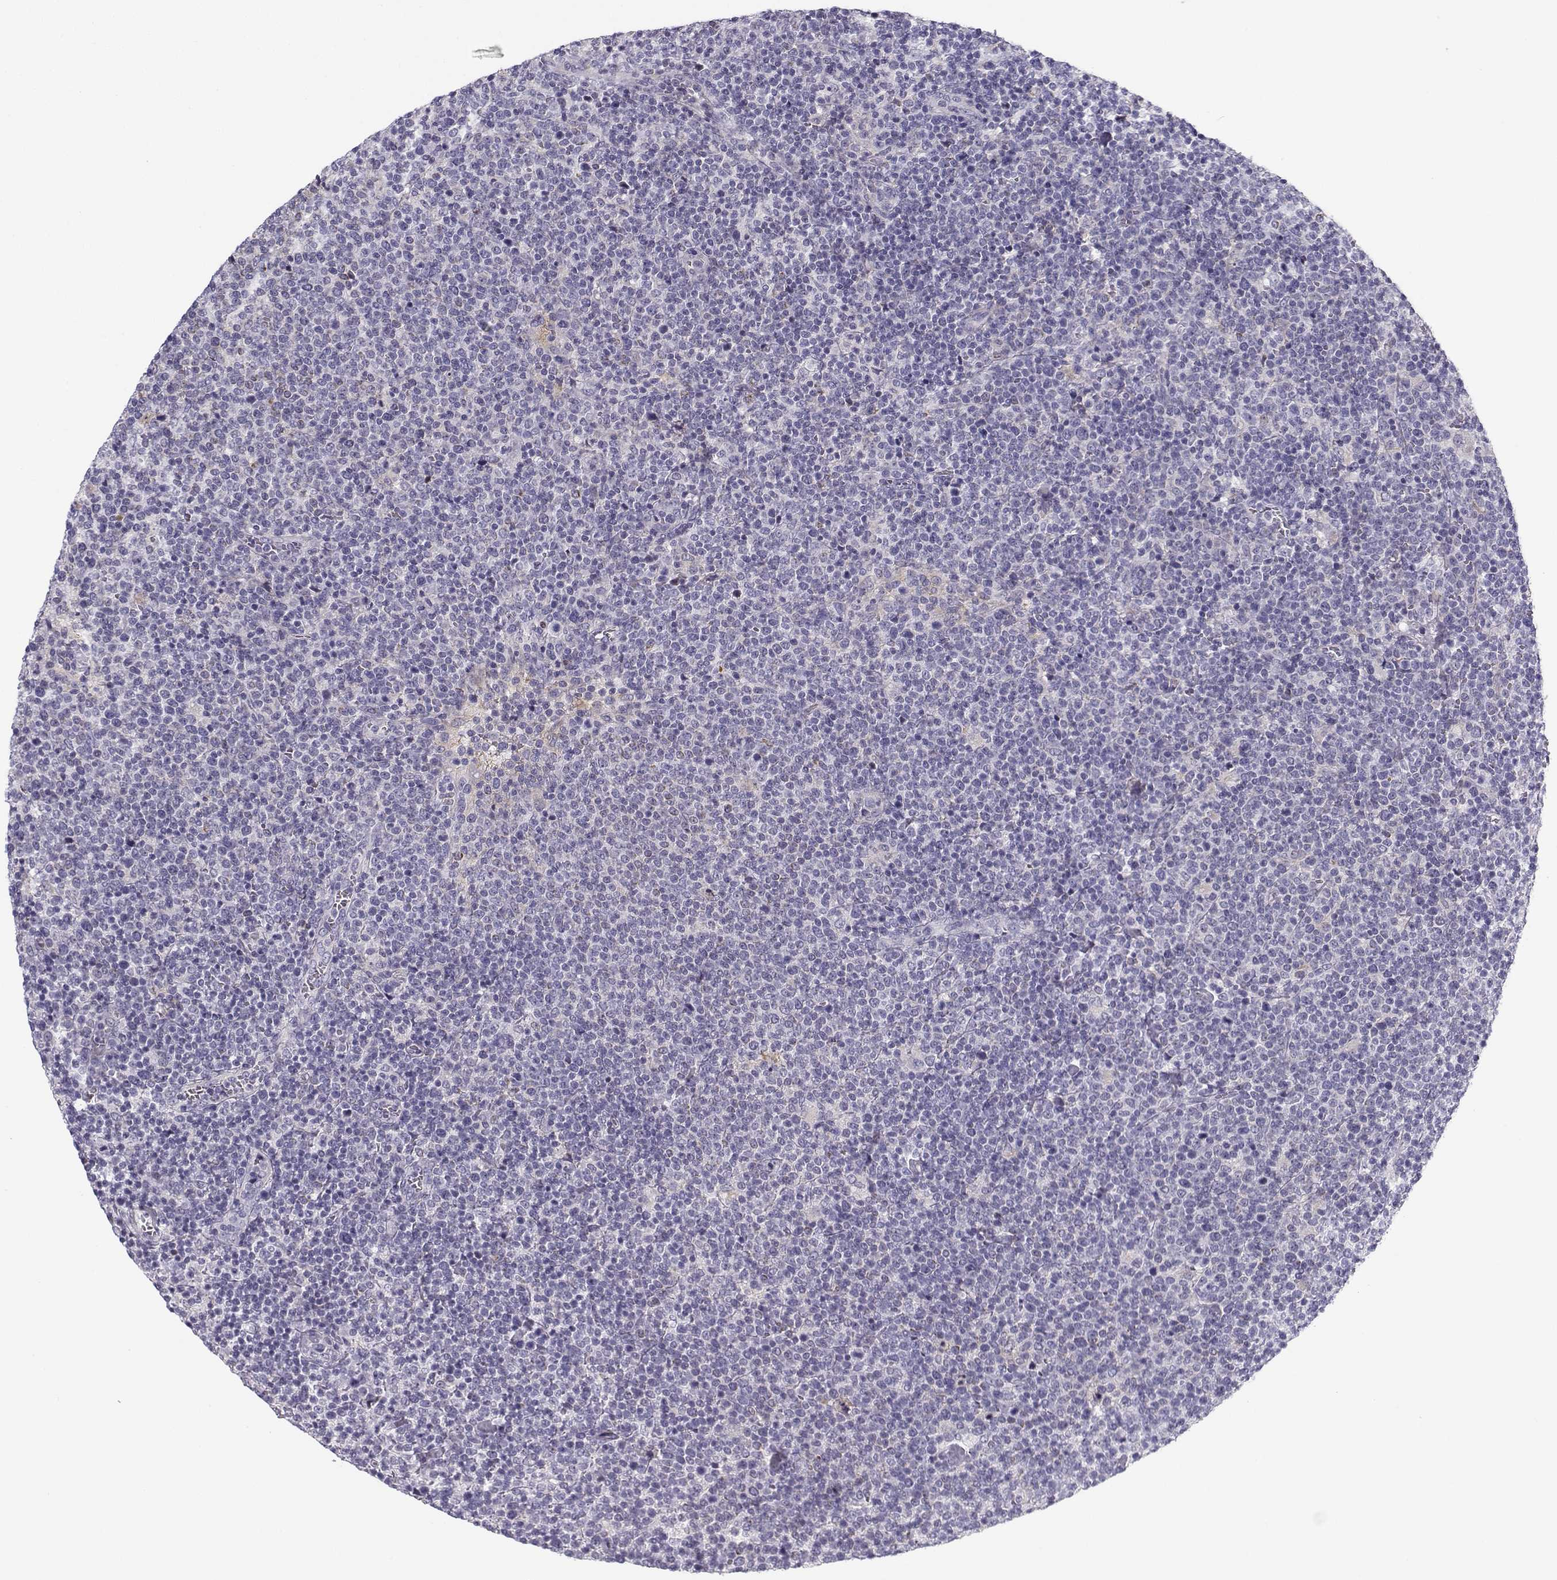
{"staining": {"intensity": "negative", "quantity": "none", "location": "none"}, "tissue": "lymphoma", "cell_type": "Tumor cells", "image_type": "cancer", "snomed": [{"axis": "morphology", "description": "Malignant lymphoma, non-Hodgkin's type, High grade"}, {"axis": "topography", "description": "Lymph node"}], "caption": "Immunohistochemical staining of human malignant lymphoma, non-Hodgkin's type (high-grade) reveals no significant staining in tumor cells.", "gene": "CREB3L3", "patient": {"sex": "male", "age": 61}}